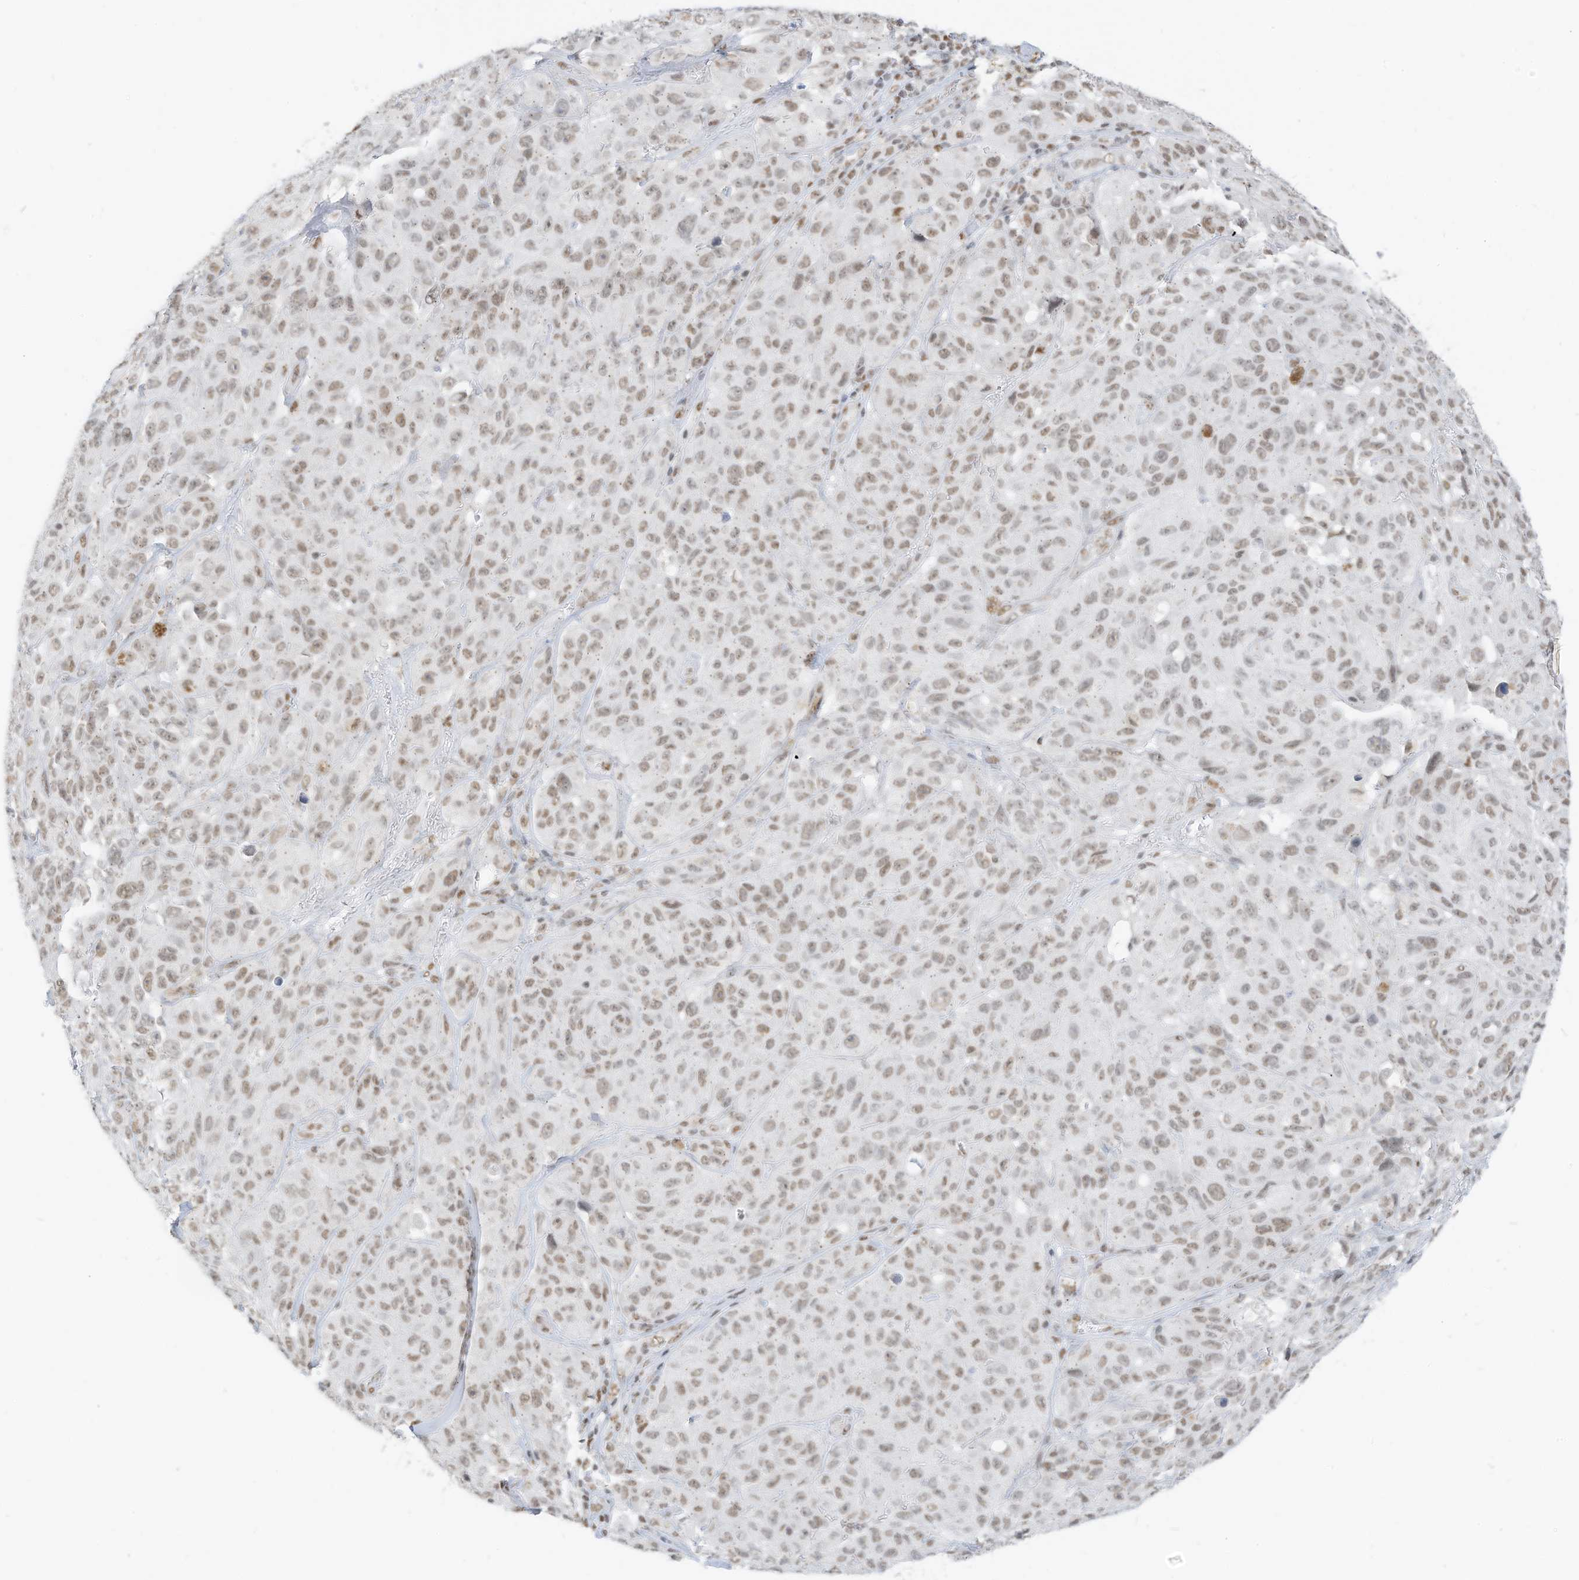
{"staining": {"intensity": "moderate", "quantity": ">75%", "location": "nuclear"}, "tissue": "melanoma", "cell_type": "Tumor cells", "image_type": "cancer", "snomed": [{"axis": "morphology", "description": "Malignant melanoma, NOS"}, {"axis": "topography", "description": "Skin"}], "caption": "Malignant melanoma stained for a protein (brown) exhibits moderate nuclear positive staining in about >75% of tumor cells.", "gene": "SMARCA2", "patient": {"sex": "male", "age": 66}}